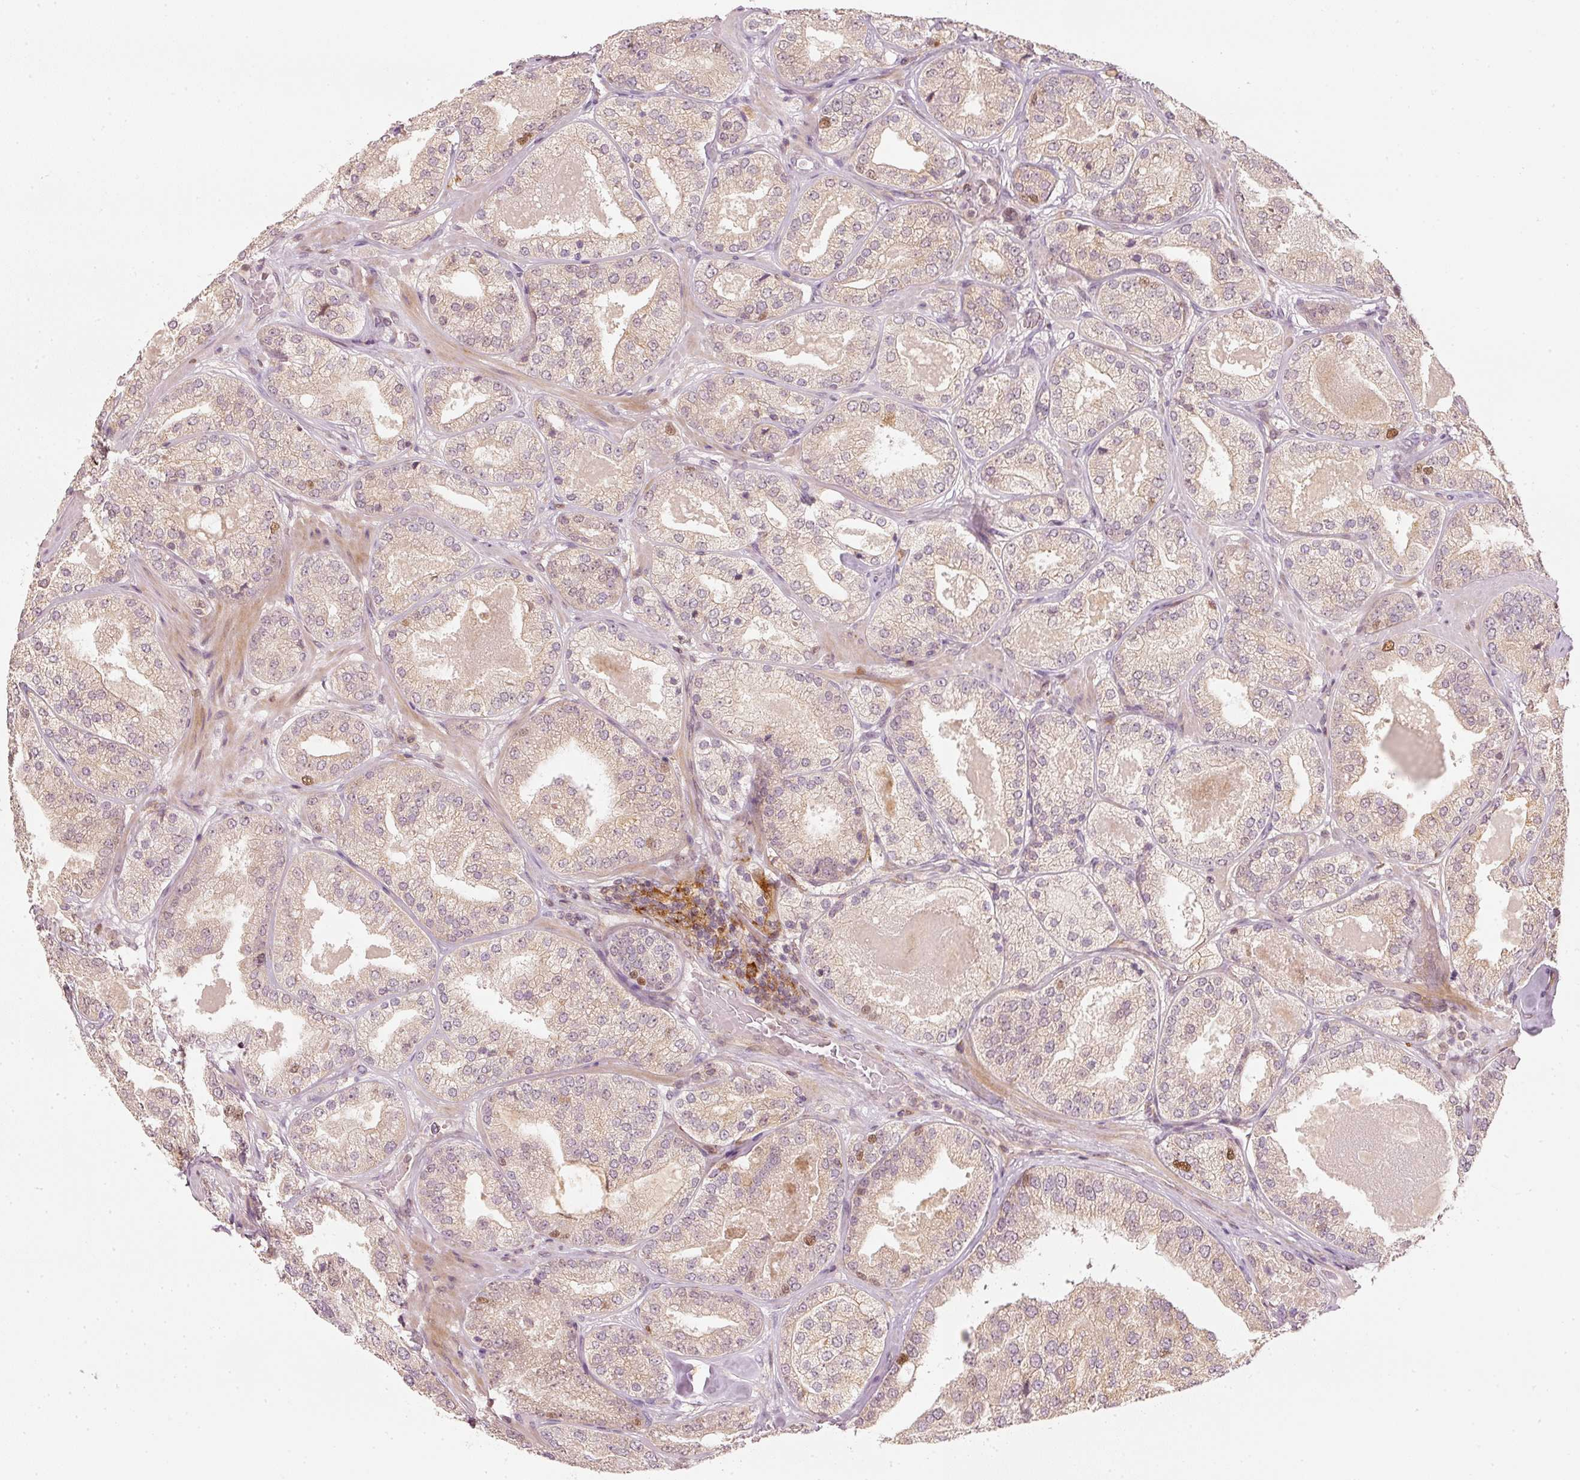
{"staining": {"intensity": "weak", "quantity": "<25%", "location": "cytoplasmic/membranous,nuclear"}, "tissue": "prostate cancer", "cell_type": "Tumor cells", "image_type": "cancer", "snomed": [{"axis": "morphology", "description": "Adenocarcinoma, High grade"}, {"axis": "topography", "description": "Prostate"}], "caption": "Immunohistochemistry (IHC) of adenocarcinoma (high-grade) (prostate) demonstrates no expression in tumor cells.", "gene": "TREX2", "patient": {"sex": "male", "age": 63}}